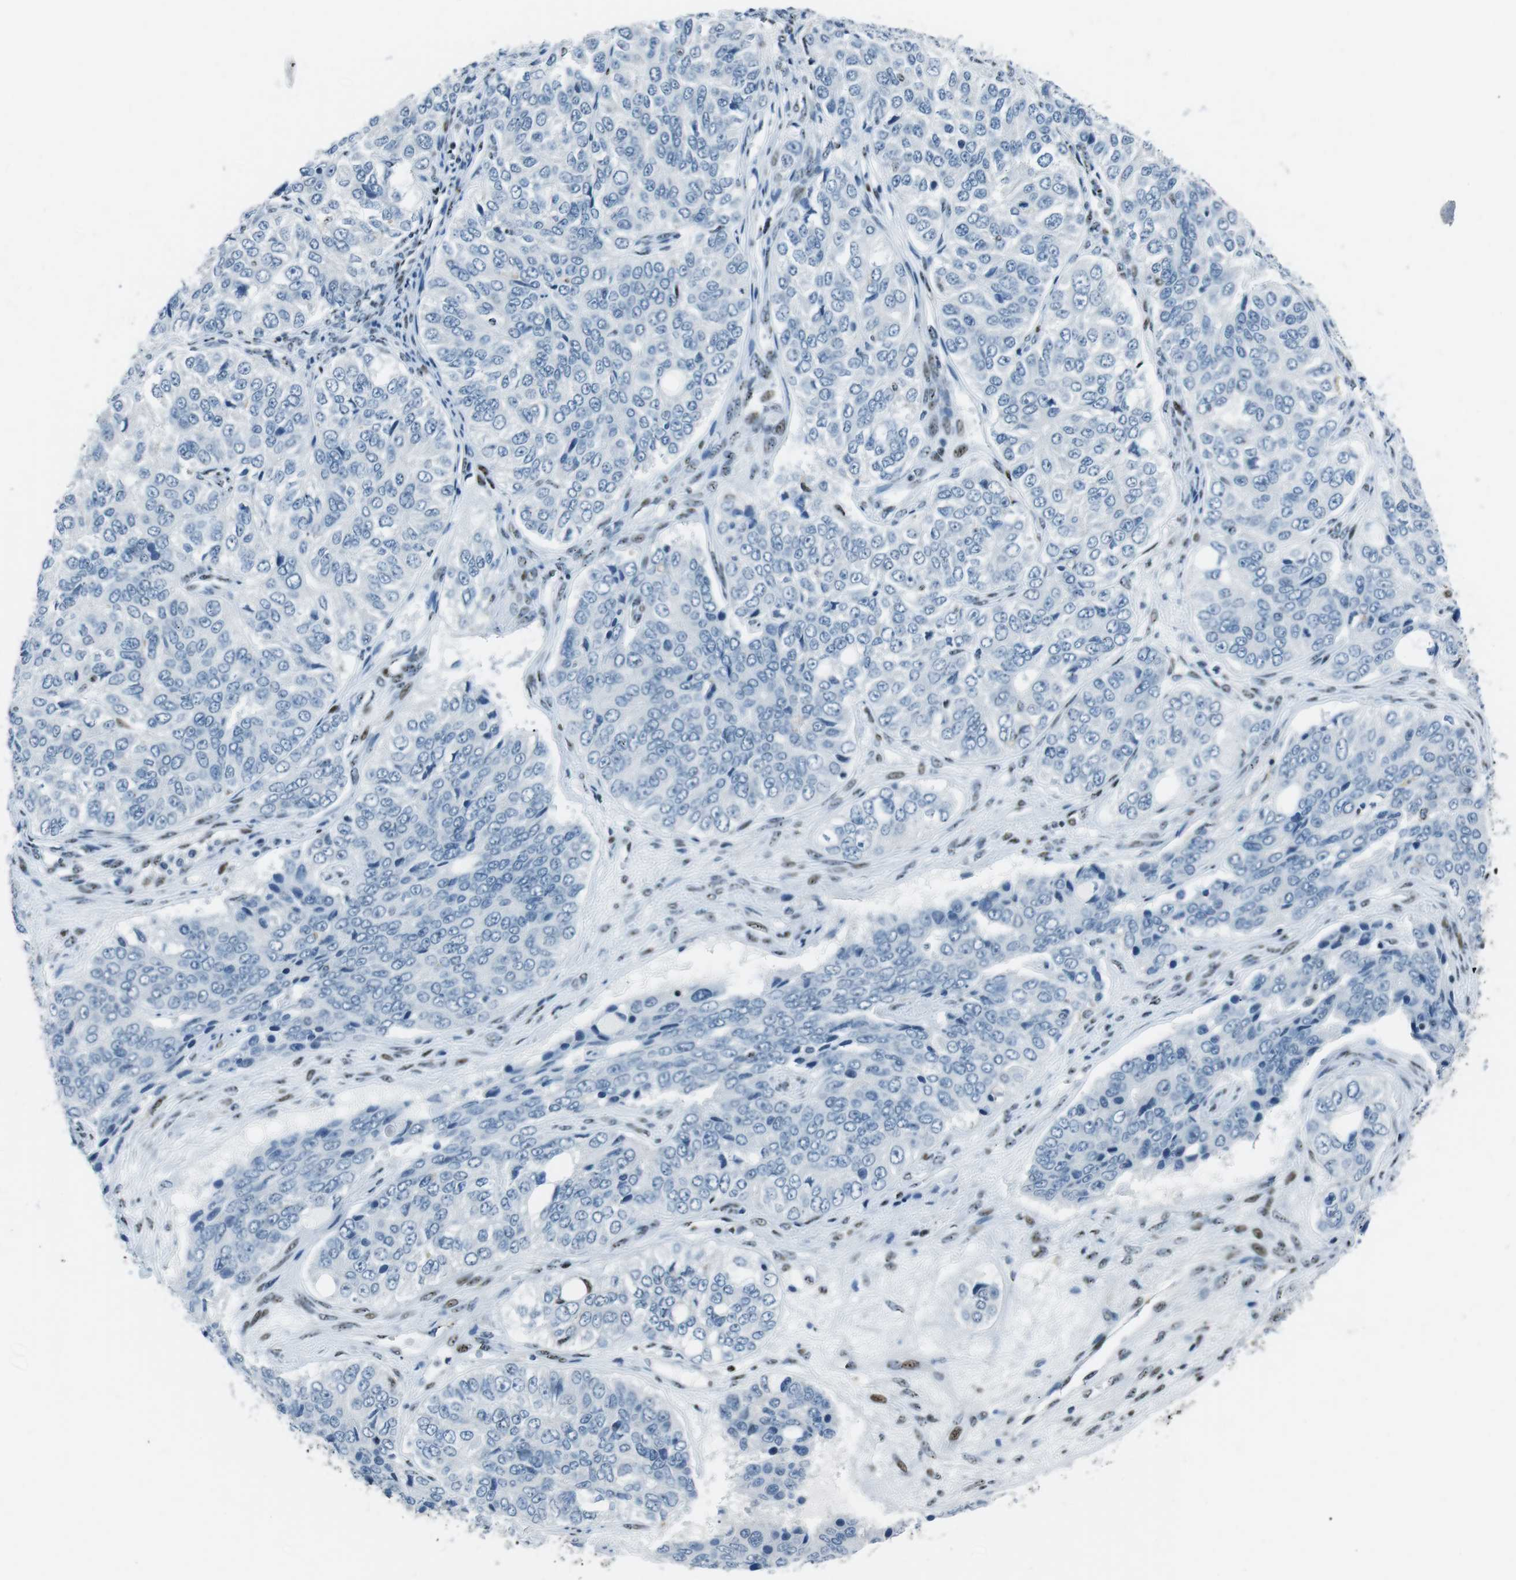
{"staining": {"intensity": "negative", "quantity": "none", "location": "none"}, "tissue": "ovarian cancer", "cell_type": "Tumor cells", "image_type": "cancer", "snomed": [{"axis": "morphology", "description": "Carcinoma, endometroid"}, {"axis": "topography", "description": "Ovary"}], "caption": "Immunohistochemistry of ovarian endometroid carcinoma demonstrates no staining in tumor cells.", "gene": "PML", "patient": {"sex": "female", "age": 51}}